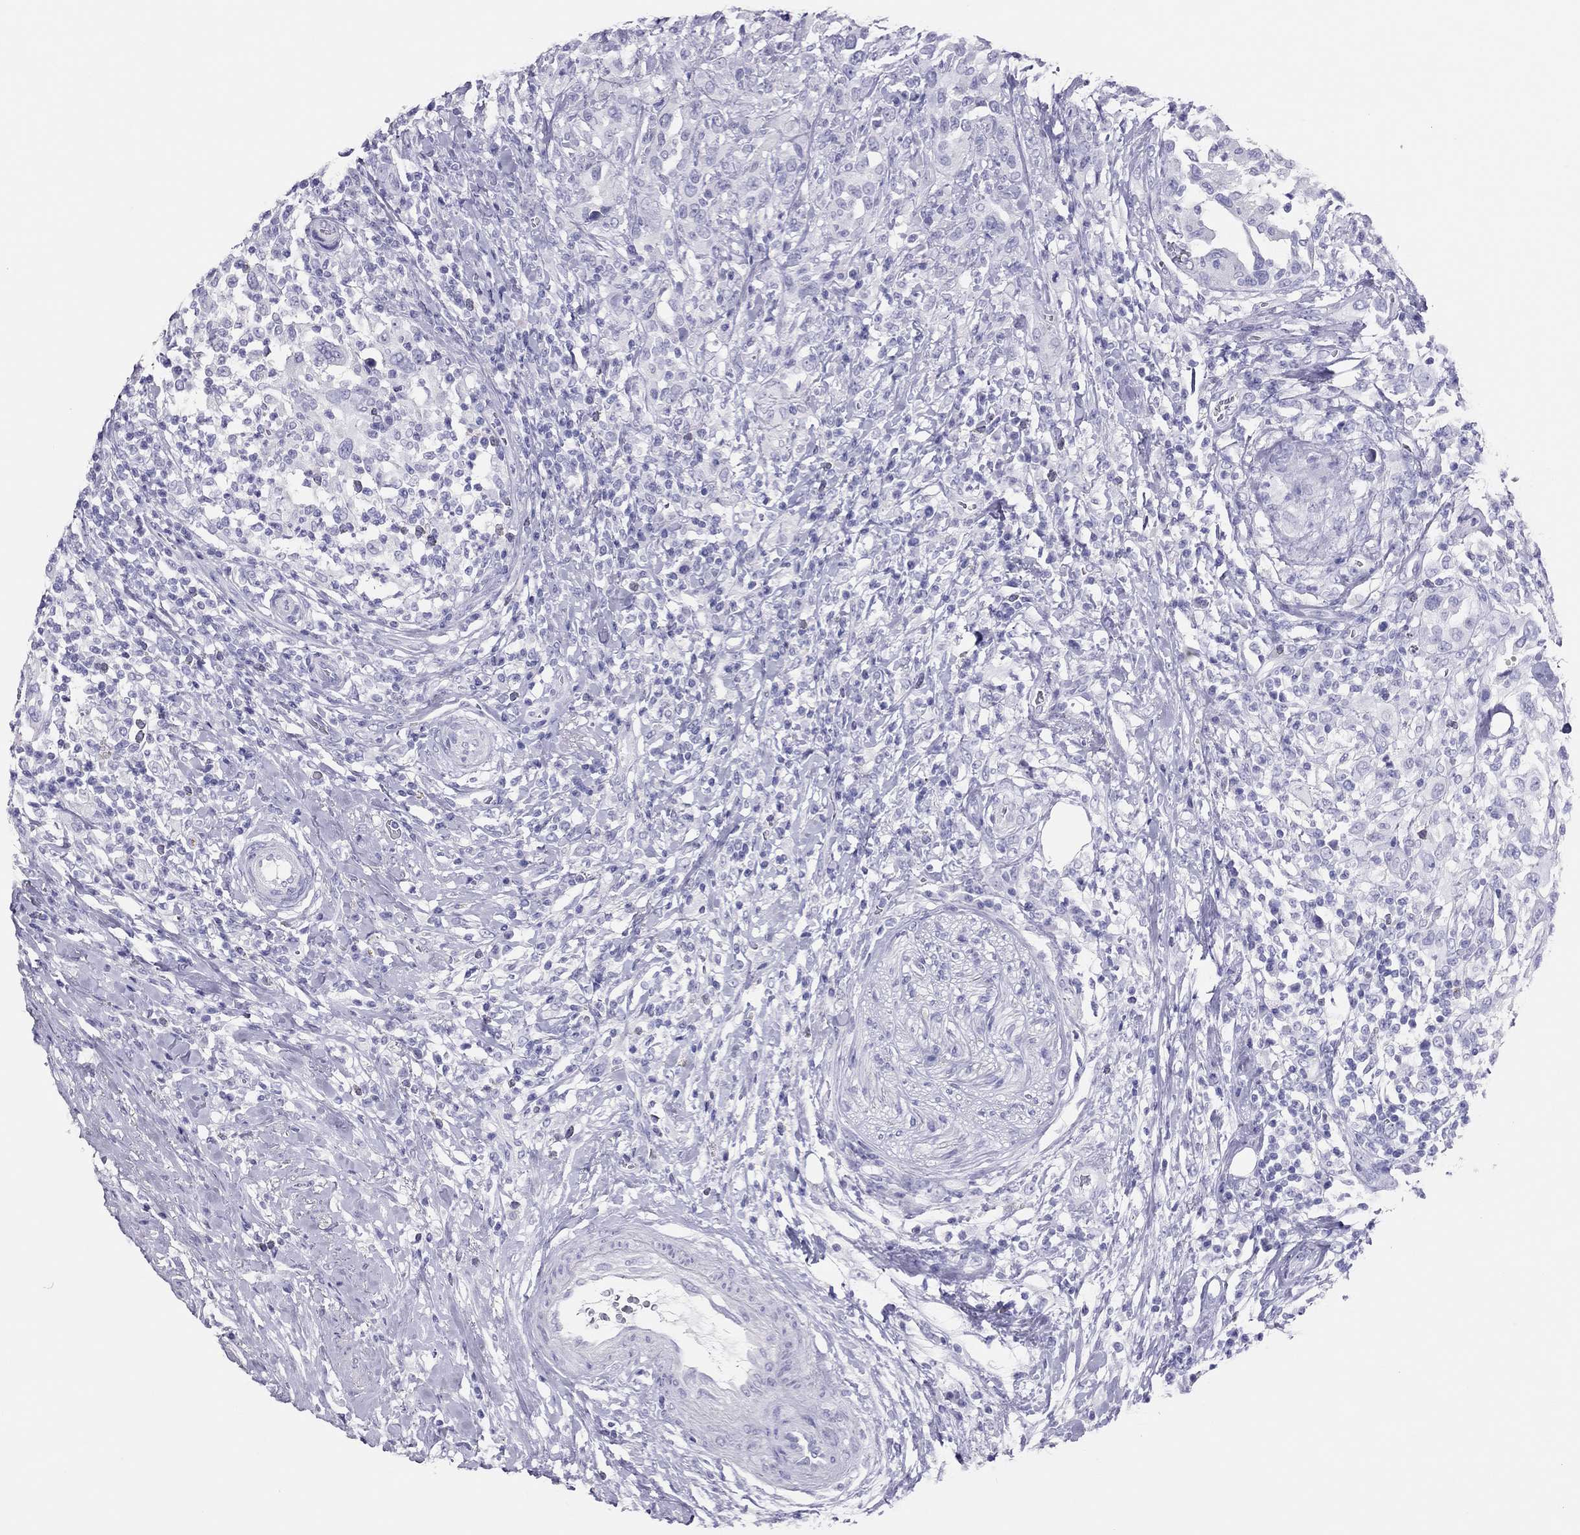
{"staining": {"intensity": "negative", "quantity": "none", "location": "none"}, "tissue": "urothelial cancer", "cell_type": "Tumor cells", "image_type": "cancer", "snomed": [{"axis": "morphology", "description": "Urothelial carcinoma, NOS"}, {"axis": "morphology", "description": "Urothelial carcinoma, High grade"}, {"axis": "topography", "description": "Urinary bladder"}], "caption": "A histopathology image of human urothelial cancer is negative for staining in tumor cells. The staining was performed using DAB to visualize the protein expression in brown, while the nuclei were stained in blue with hematoxylin (Magnification: 20x).", "gene": "TSHB", "patient": {"sex": "female", "age": 64}}